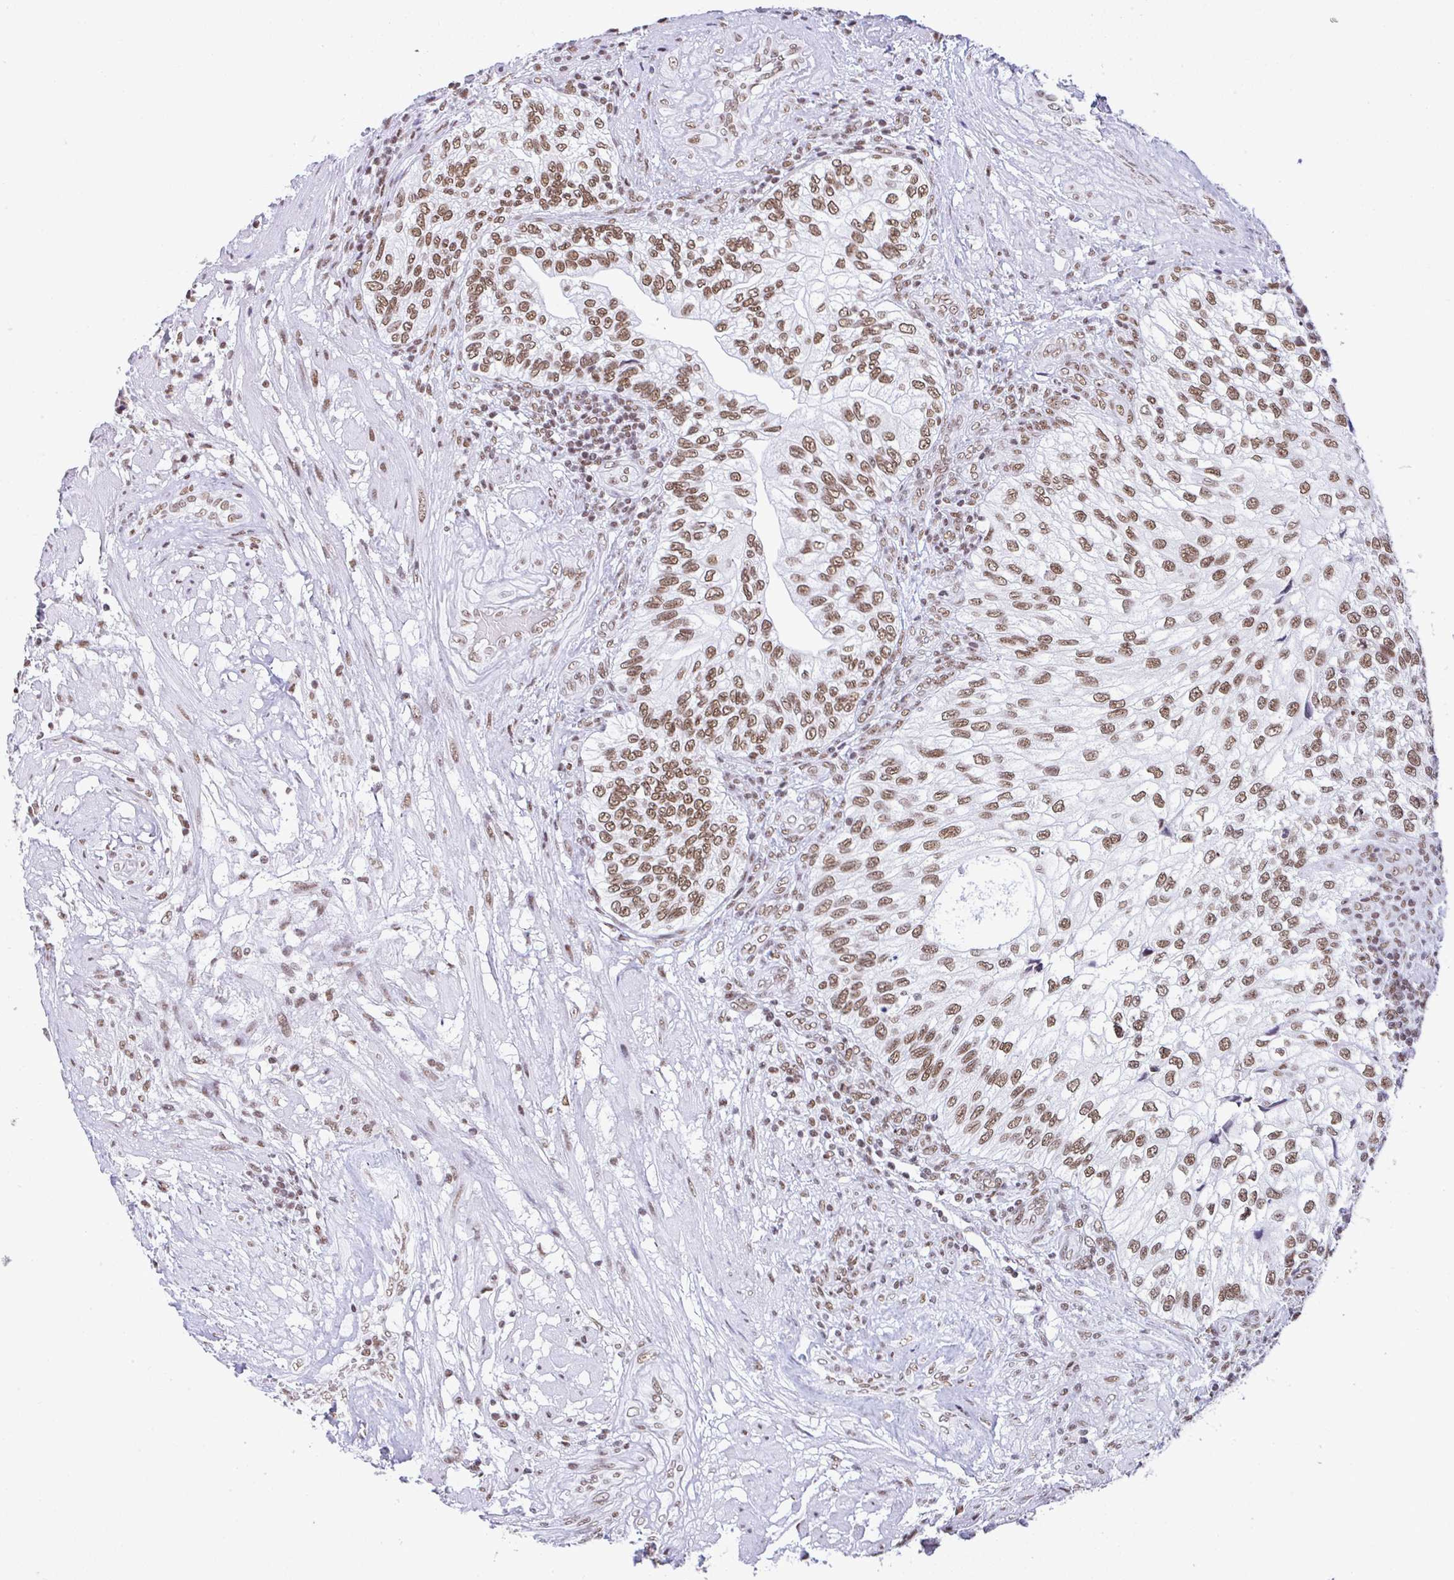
{"staining": {"intensity": "moderate", "quantity": ">75%", "location": "nuclear"}, "tissue": "urothelial cancer", "cell_type": "Tumor cells", "image_type": "cancer", "snomed": [{"axis": "morphology", "description": "Urothelial carcinoma, NOS"}, {"axis": "topography", "description": "Urinary bladder"}], "caption": "Brown immunohistochemical staining in human transitional cell carcinoma shows moderate nuclear expression in approximately >75% of tumor cells. (DAB (3,3'-diaminobenzidine) IHC, brown staining for protein, blue staining for nuclei).", "gene": "DDX52", "patient": {"sex": "male", "age": 87}}